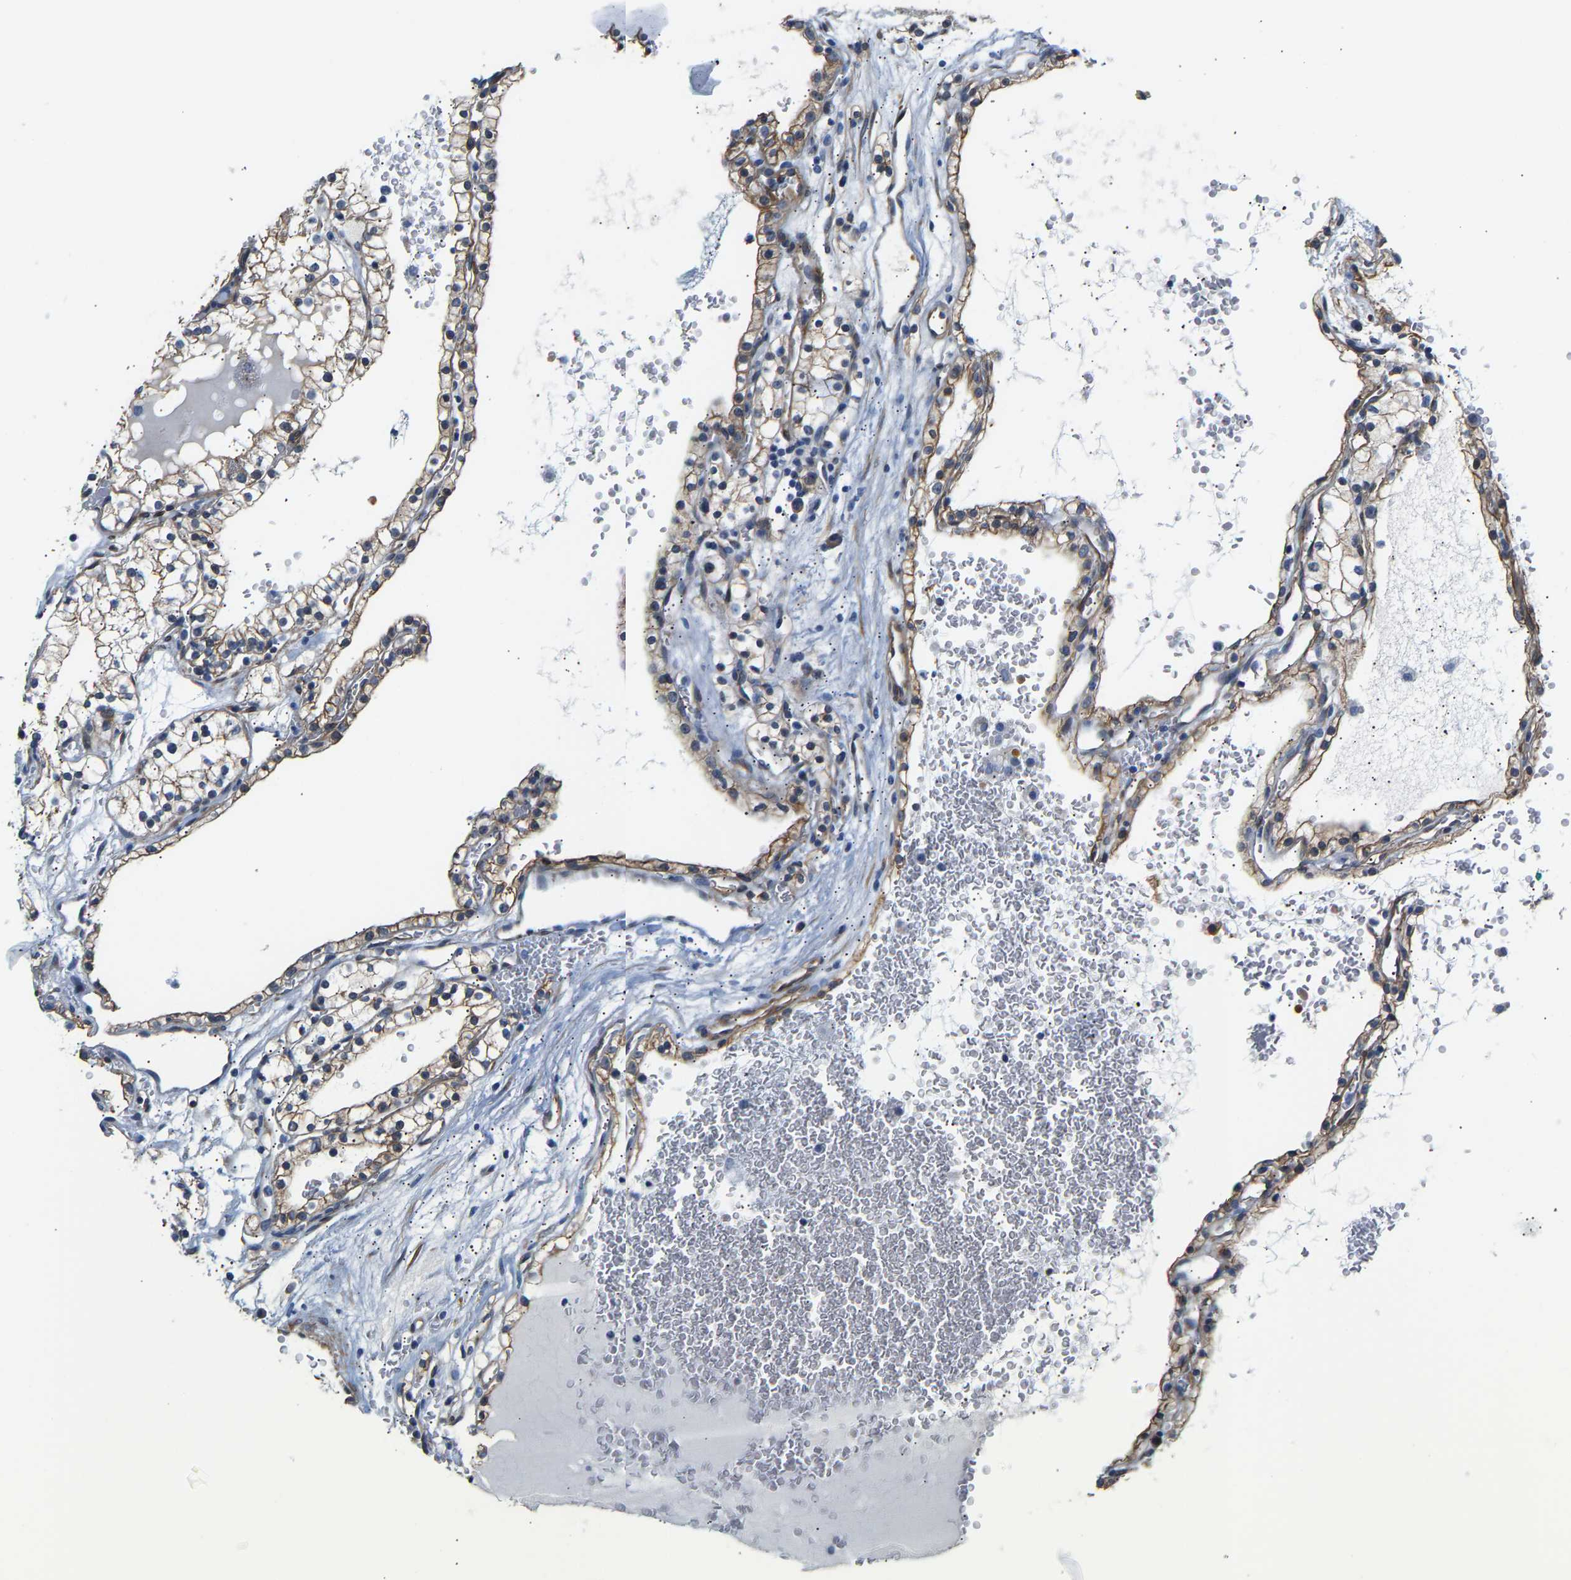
{"staining": {"intensity": "weak", "quantity": "25%-75%", "location": "cytoplasmic/membranous"}, "tissue": "renal cancer", "cell_type": "Tumor cells", "image_type": "cancer", "snomed": [{"axis": "morphology", "description": "Adenocarcinoma, NOS"}, {"axis": "topography", "description": "Kidney"}], "caption": "Adenocarcinoma (renal) stained with immunohistochemistry (IHC) shows weak cytoplasmic/membranous staining in approximately 25%-75% of tumor cells.", "gene": "PAWR", "patient": {"sex": "female", "age": 41}}